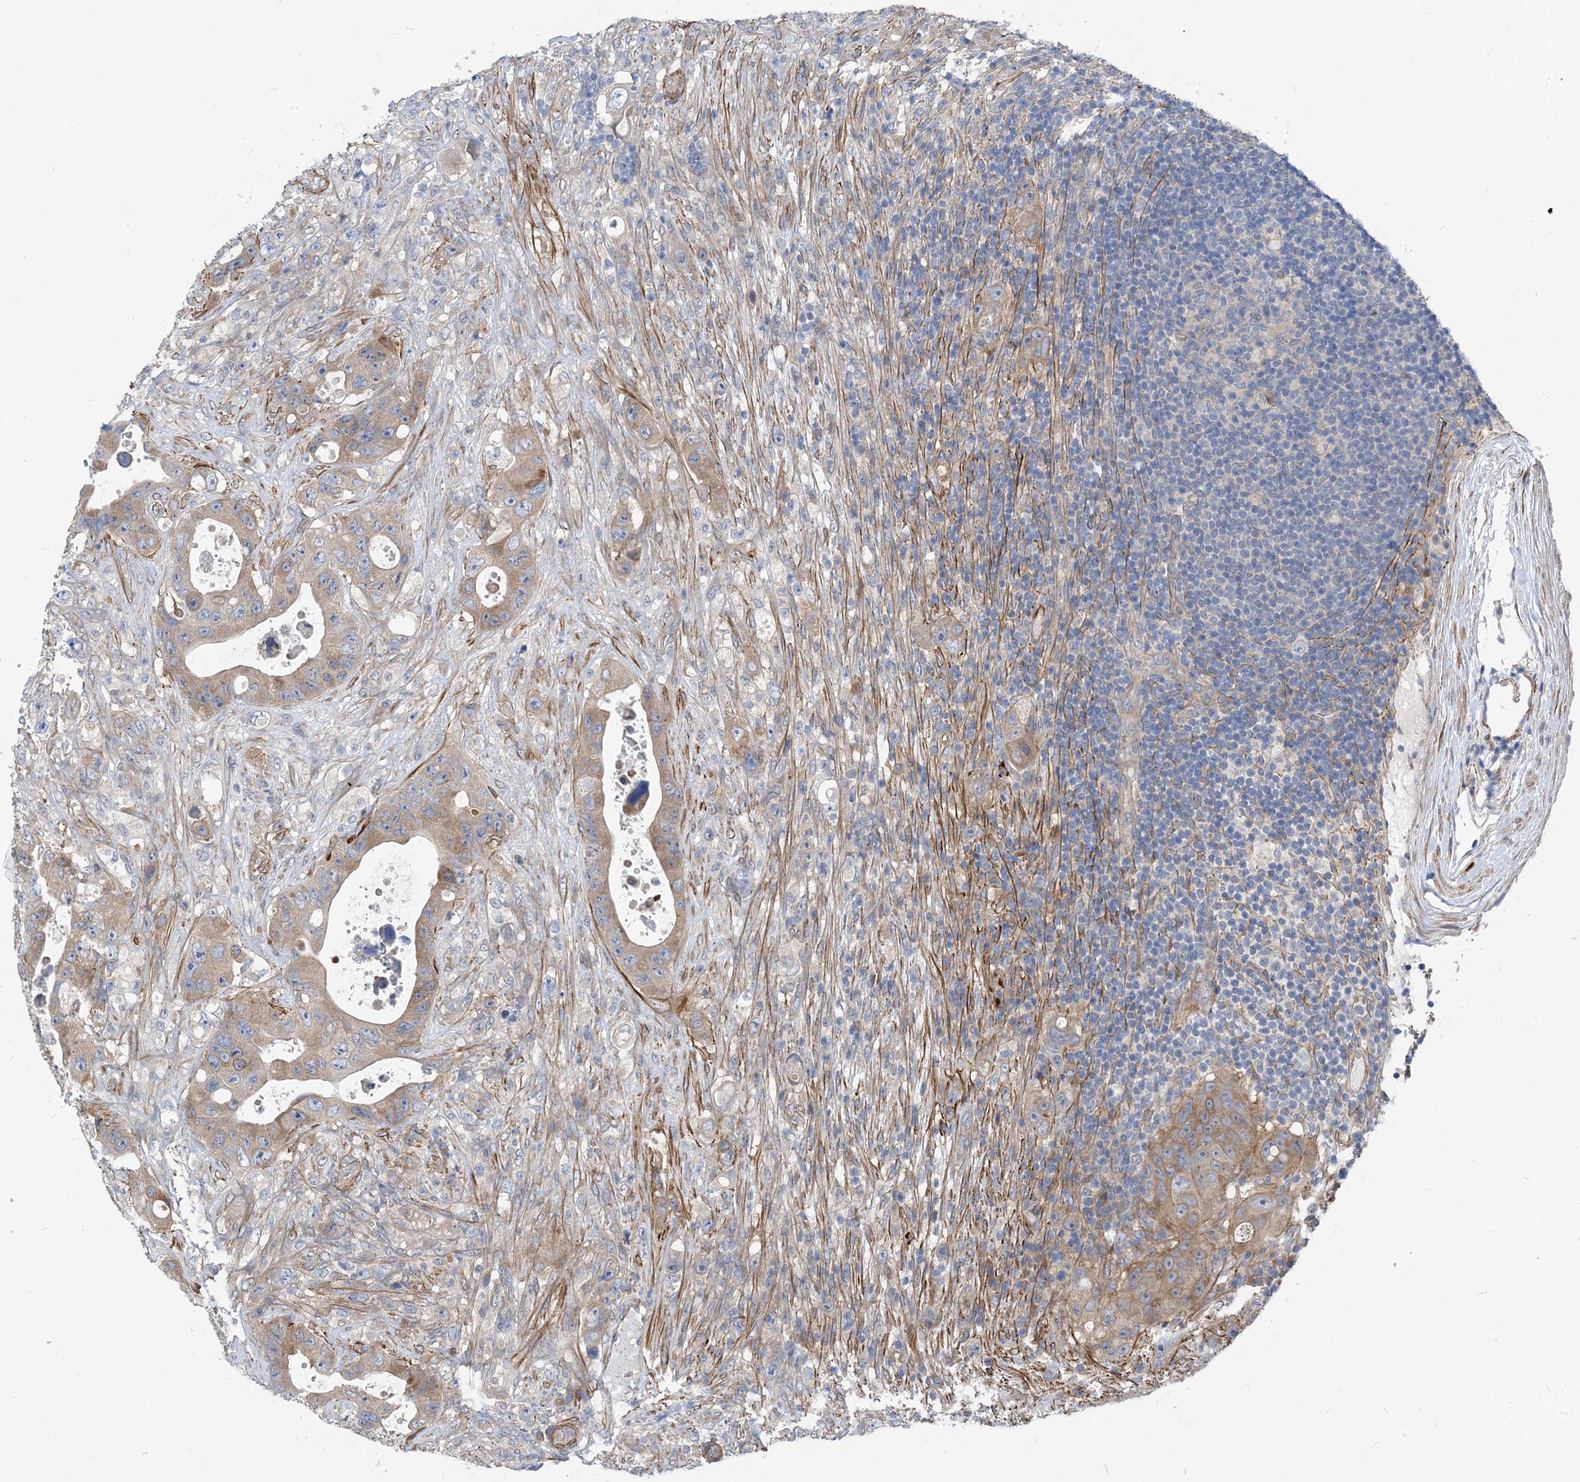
{"staining": {"intensity": "weak", "quantity": "25%-75%", "location": "cytoplasmic/membranous"}, "tissue": "colorectal cancer", "cell_type": "Tumor cells", "image_type": "cancer", "snomed": [{"axis": "morphology", "description": "Adenocarcinoma, NOS"}, {"axis": "topography", "description": "Colon"}], "caption": "A high-resolution photomicrograph shows immunohistochemistry (IHC) staining of colorectal cancer (adenocarcinoma), which exhibits weak cytoplasmic/membranous expression in approximately 25%-75% of tumor cells. (IHC, brightfield microscopy, high magnification).", "gene": "PLEKHA3", "patient": {"sex": "female", "age": 46}}